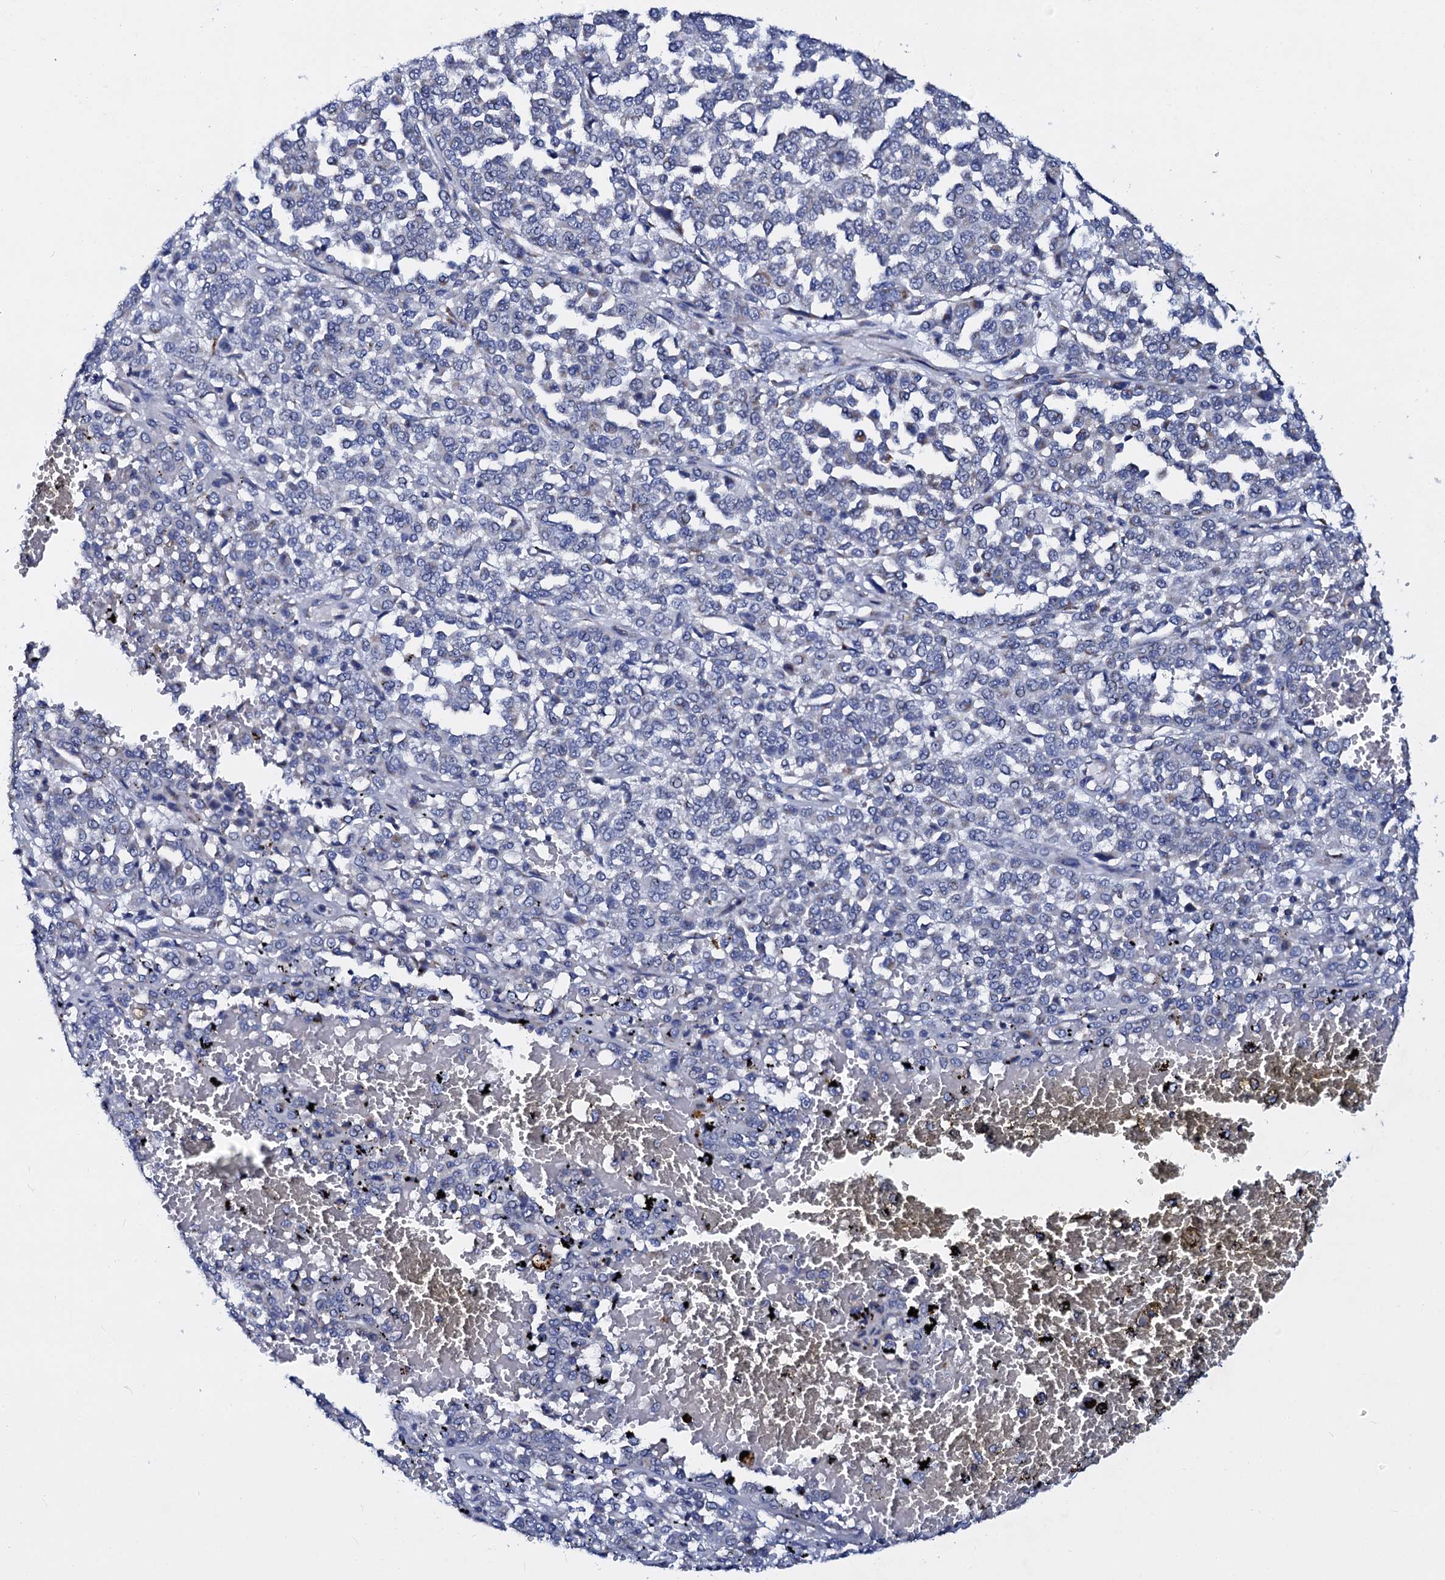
{"staining": {"intensity": "negative", "quantity": "none", "location": "none"}, "tissue": "melanoma", "cell_type": "Tumor cells", "image_type": "cancer", "snomed": [{"axis": "morphology", "description": "Malignant melanoma, Metastatic site"}, {"axis": "topography", "description": "Pancreas"}], "caption": "Micrograph shows no significant protein staining in tumor cells of melanoma.", "gene": "SLC37A4", "patient": {"sex": "female", "age": 30}}